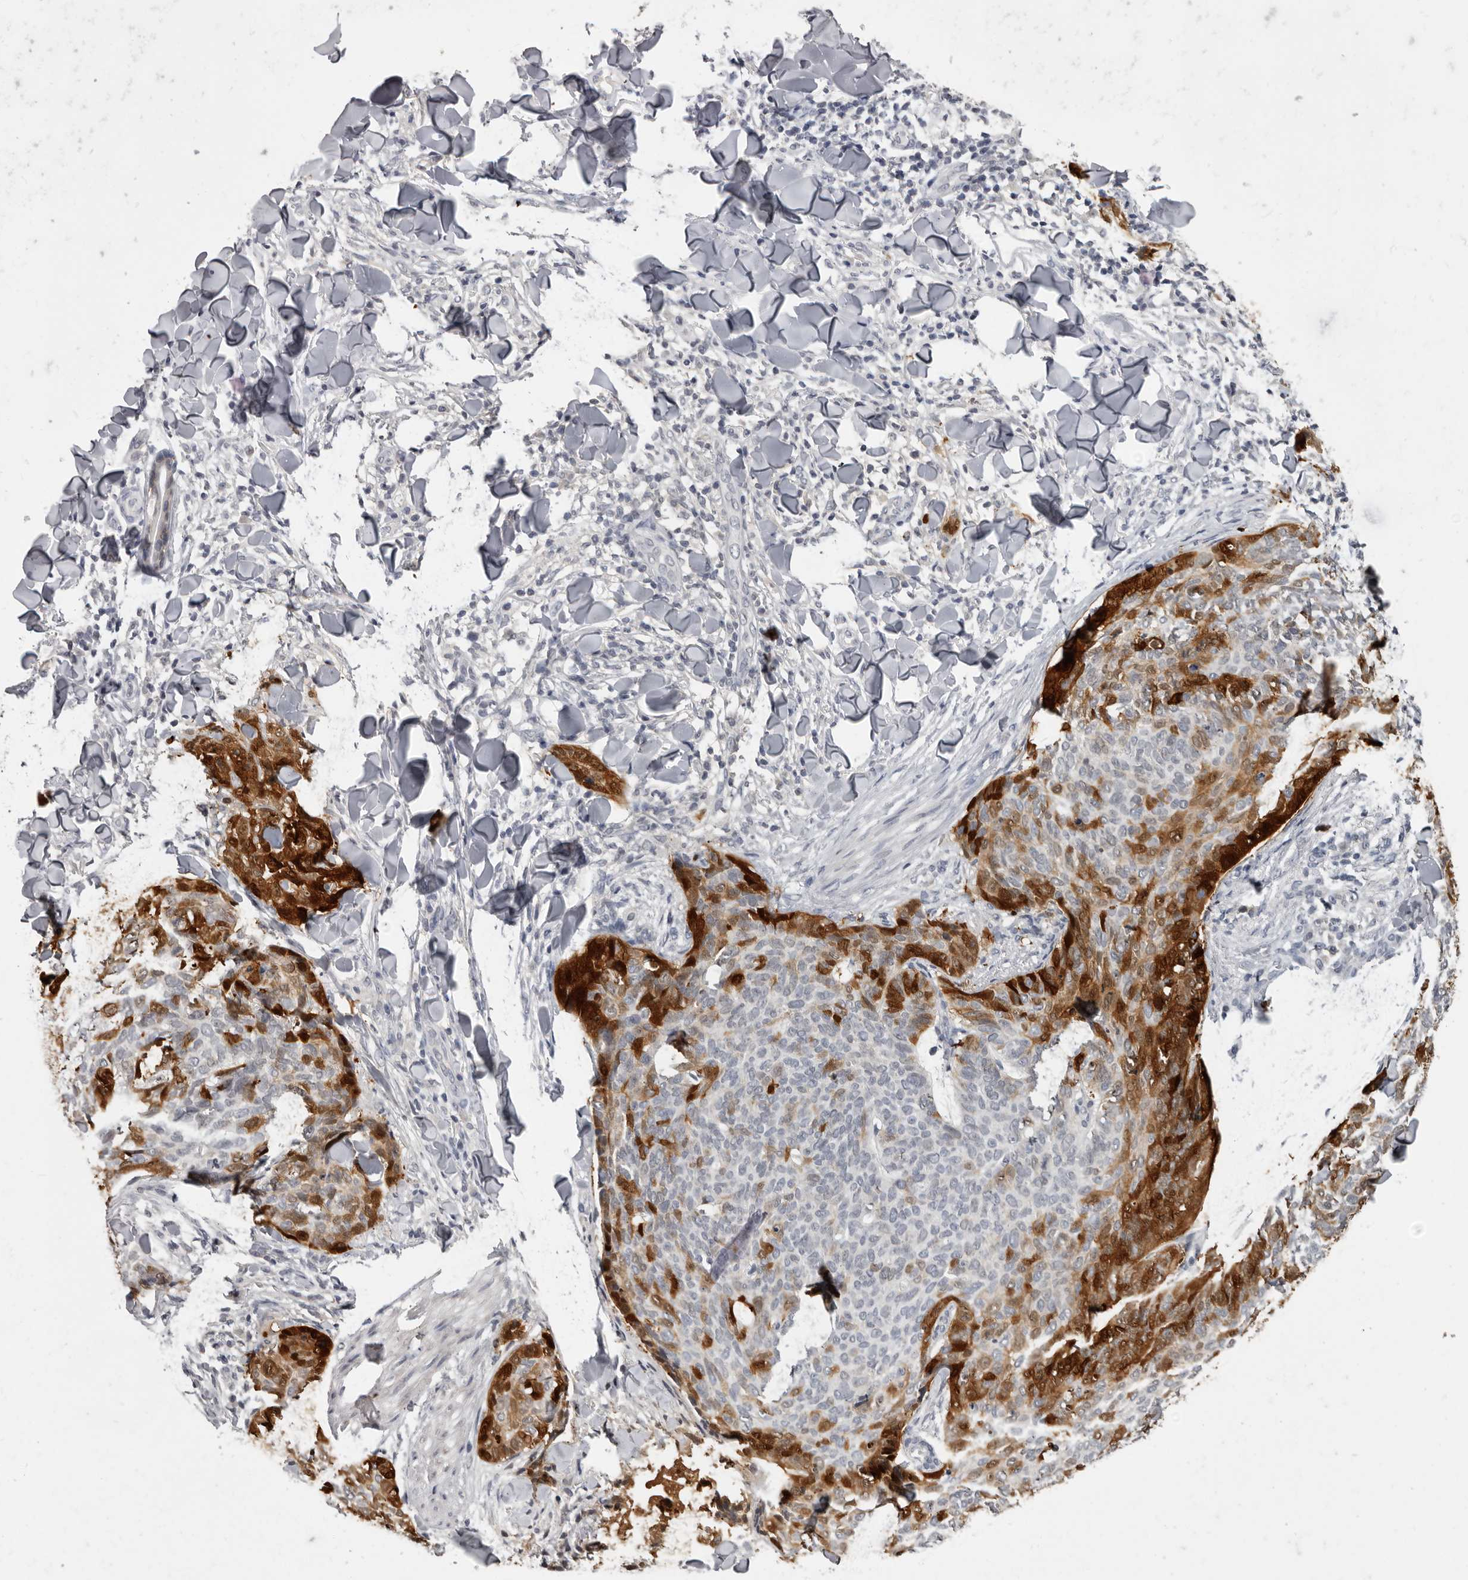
{"staining": {"intensity": "strong", "quantity": "<25%", "location": "cytoplasmic/membranous,nuclear"}, "tissue": "skin cancer", "cell_type": "Tumor cells", "image_type": "cancer", "snomed": [{"axis": "morphology", "description": "Normal tissue, NOS"}, {"axis": "morphology", "description": "Basal cell carcinoma"}, {"axis": "topography", "description": "Skin"}], "caption": "DAB immunohistochemical staining of human skin cancer (basal cell carcinoma) exhibits strong cytoplasmic/membranous and nuclear protein positivity in about <25% of tumor cells. The staining is performed using DAB (3,3'-diaminobenzidine) brown chromogen to label protein expression. The nuclei are counter-stained blue using hematoxylin.", "gene": "SULT1E1", "patient": {"sex": "male", "age": 50}}